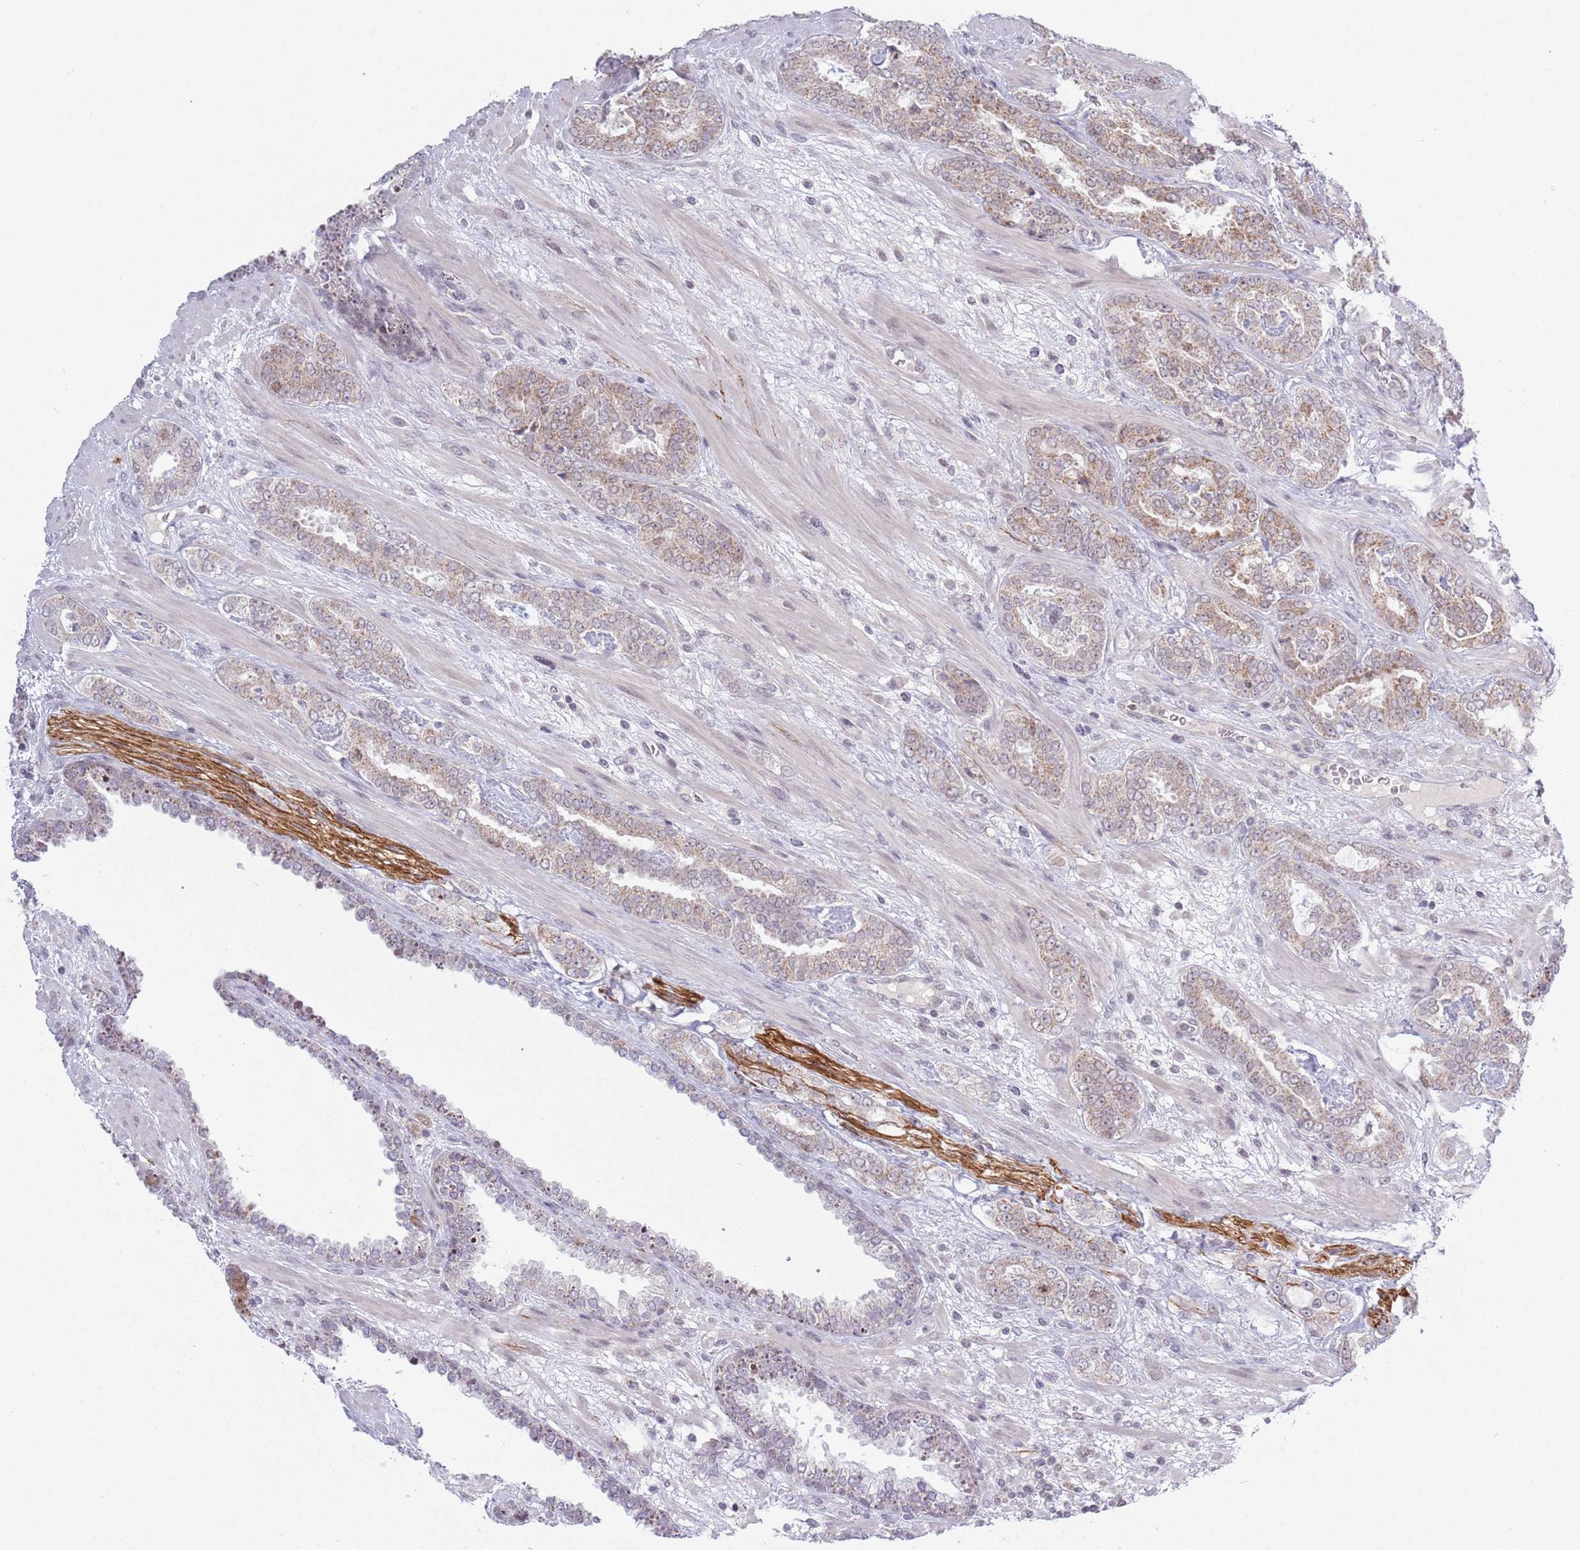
{"staining": {"intensity": "weak", "quantity": "25%-75%", "location": "cytoplasmic/membranous"}, "tissue": "prostate cancer", "cell_type": "Tumor cells", "image_type": "cancer", "snomed": [{"axis": "morphology", "description": "Adenocarcinoma, High grade"}, {"axis": "topography", "description": "Prostate"}], "caption": "The histopathology image reveals immunohistochemical staining of adenocarcinoma (high-grade) (prostate). There is weak cytoplasmic/membranous expression is present in approximately 25%-75% of tumor cells.", "gene": "MRPL34", "patient": {"sex": "male", "age": 71}}